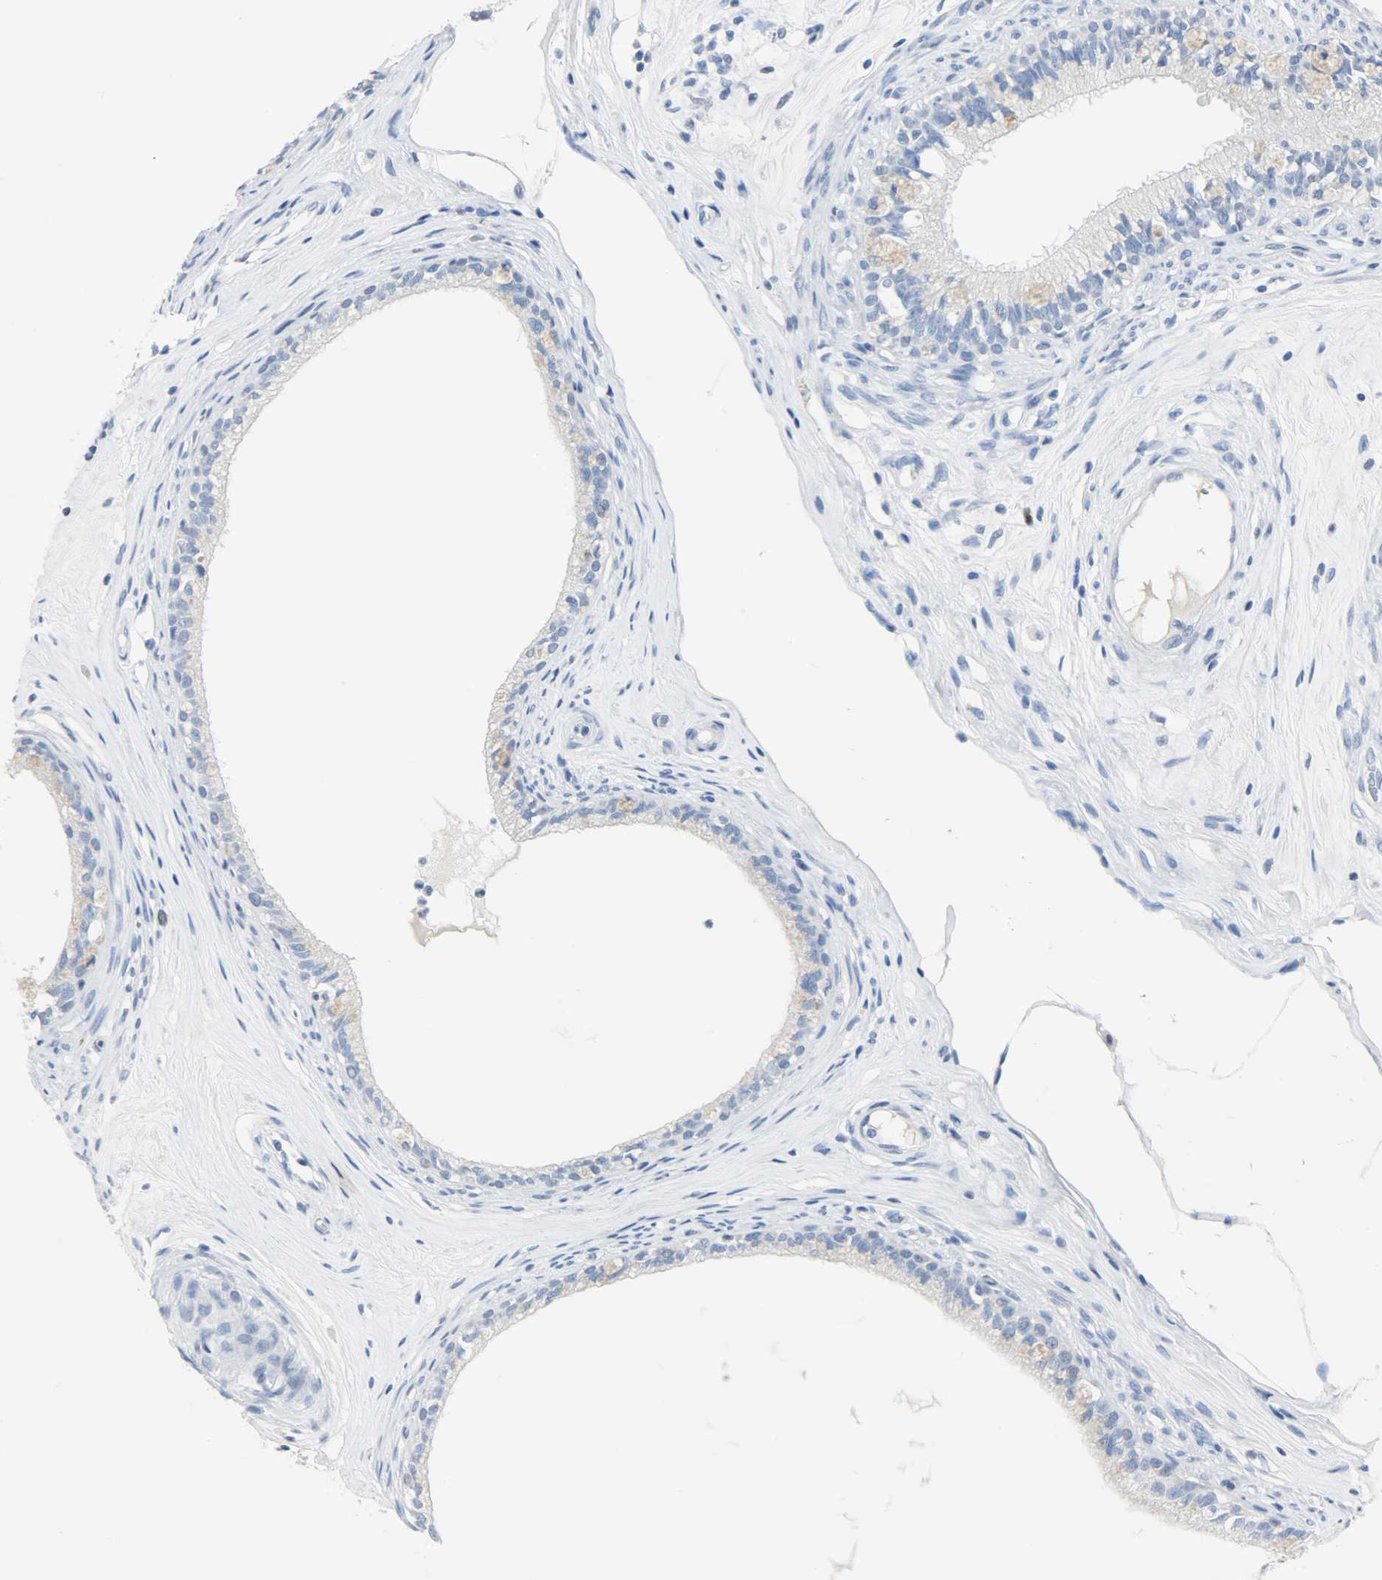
{"staining": {"intensity": "negative", "quantity": "none", "location": "none"}, "tissue": "epididymis", "cell_type": "Glandular cells", "image_type": "normal", "snomed": [{"axis": "morphology", "description": "Normal tissue, NOS"}, {"axis": "morphology", "description": "Inflammation, NOS"}, {"axis": "topography", "description": "Epididymis"}], "caption": "This image is of unremarkable epididymis stained with IHC to label a protein in brown with the nuclei are counter-stained blue. There is no positivity in glandular cells.", "gene": "HELLS", "patient": {"sex": "male", "age": 84}}